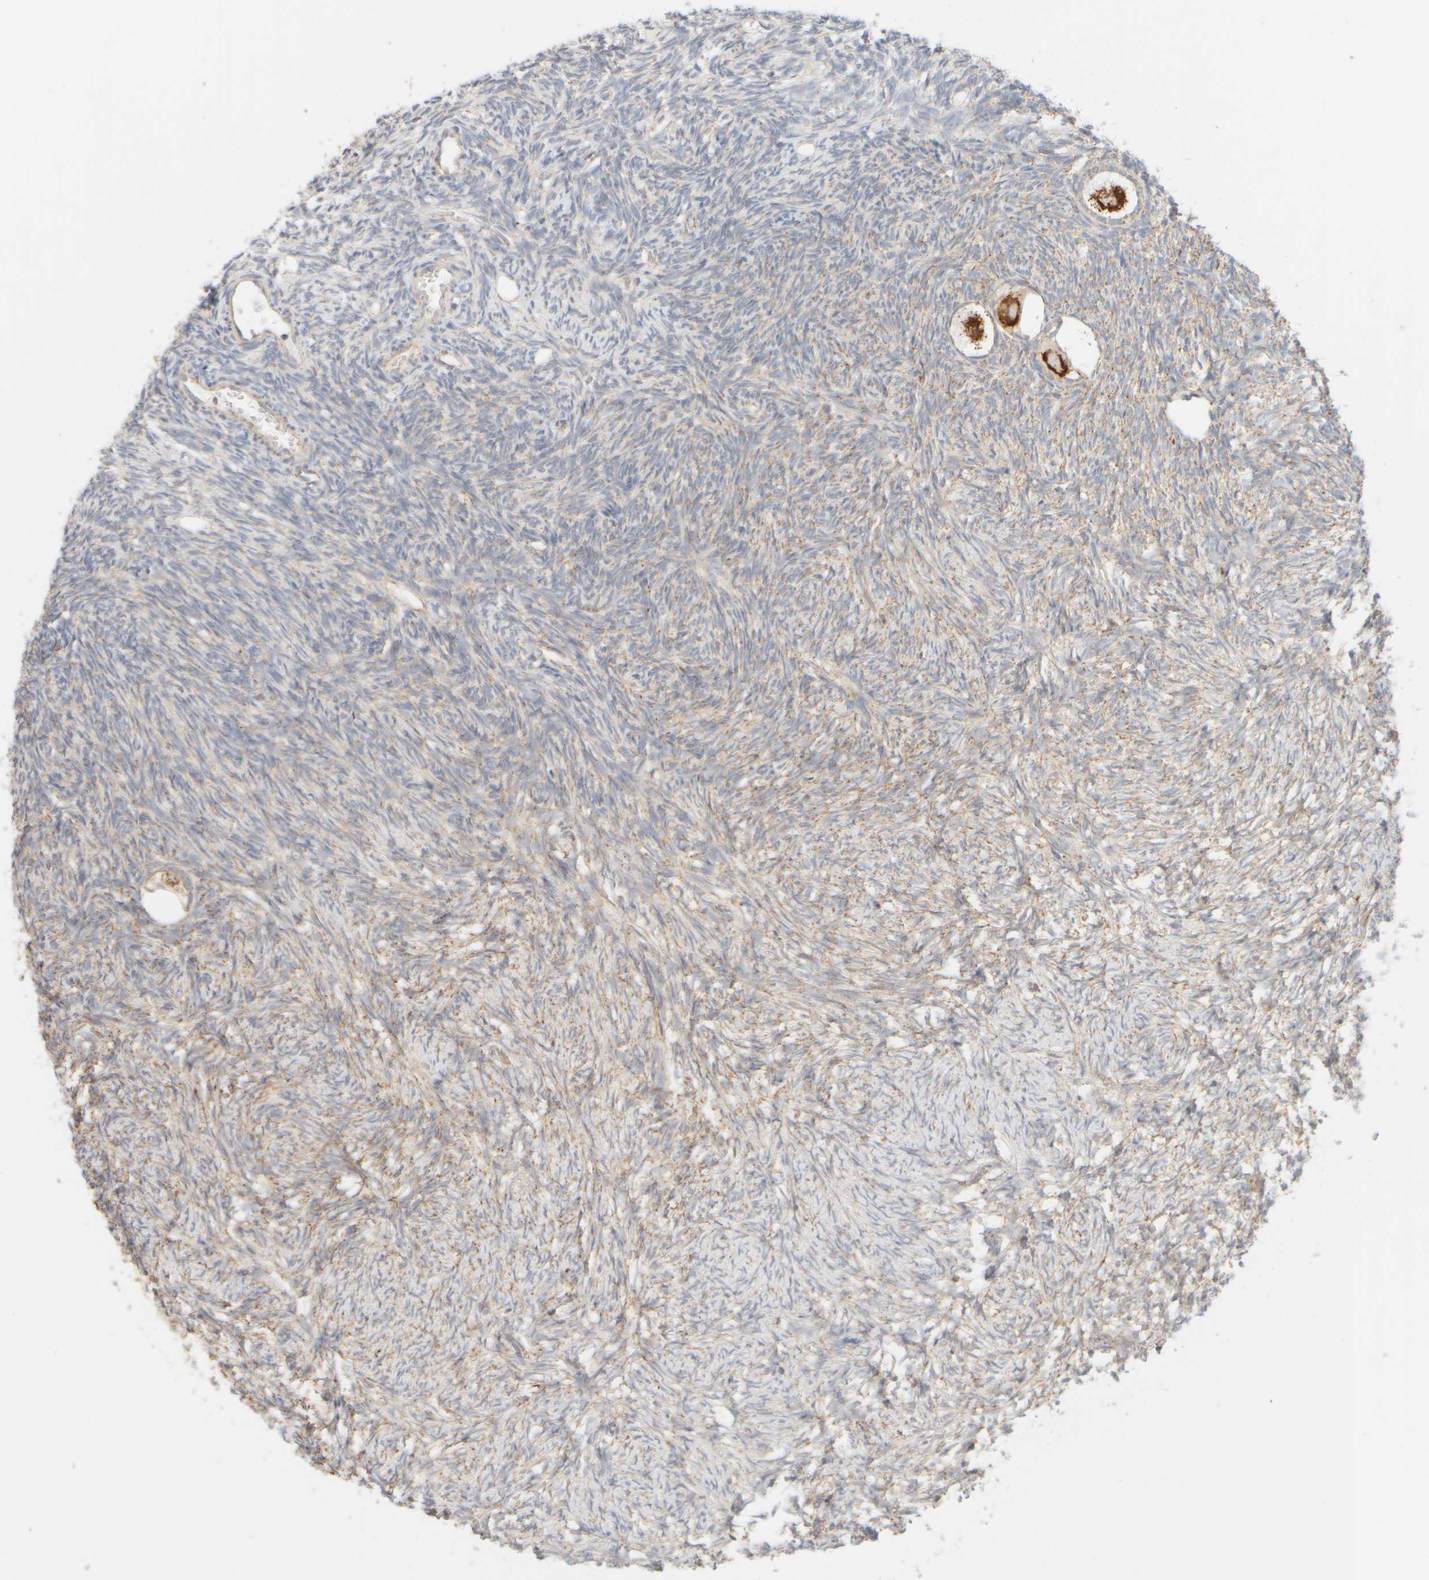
{"staining": {"intensity": "strong", "quantity": ">75%", "location": "cytoplasmic/membranous"}, "tissue": "ovary", "cell_type": "Follicle cells", "image_type": "normal", "snomed": [{"axis": "morphology", "description": "Normal tissue, NOS"}, {"axis": "topography", "description": "Ovary"}], "caption": "This photomicrograph shows IHC staining of normal human ovary, with high strong cytoplasmic/membranous positivity in about >75% of follicle cells.", "gene": "APBB2", "patient": {"sex": "female", "age": 34}}